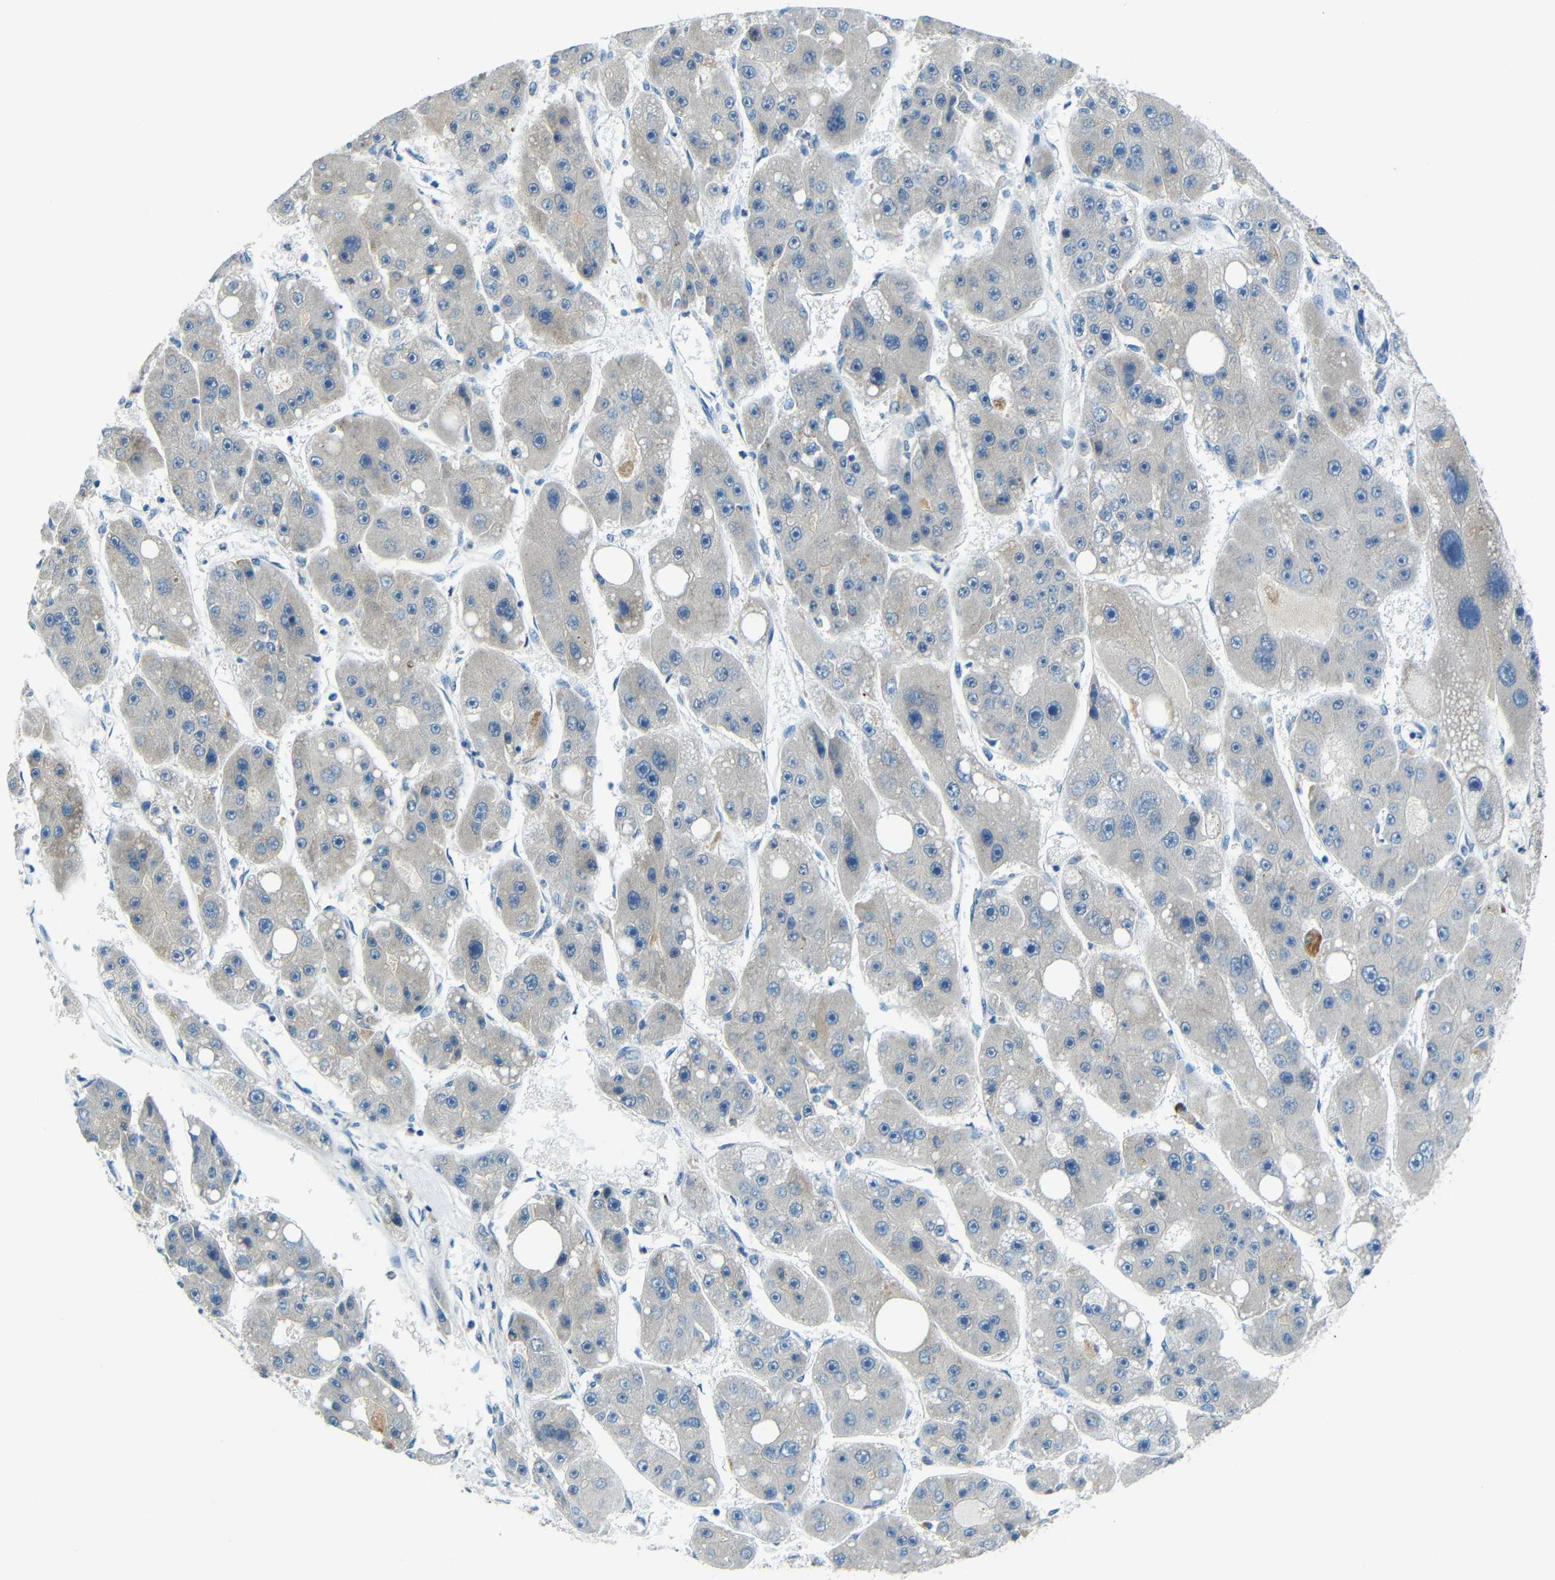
{"staining": {"intensity": "negative", "quantity": "none", "location": "none"}, "tissue": "liver cancer", "cell_type": "Tumor cells", "image_type": "cancer", "snomed": [{"axis": "morphology", "description": "Carcinoma, Hepatocellular, NOS"}, {"axis": "topography", "description": "Liver"}], "caption": "Histopathology image shows no protein staining in tumor cells of liver cancer (hepatocellular carcinoma) tissue. (Stains: DAB (3,3'-diaminobenzidine) IHC with hematoxylin counter stain, Microscopy: brightfield microscopy at high magnification).", "gene": "ANKRD22", "patient": {"sex": "female", "age": 61}}